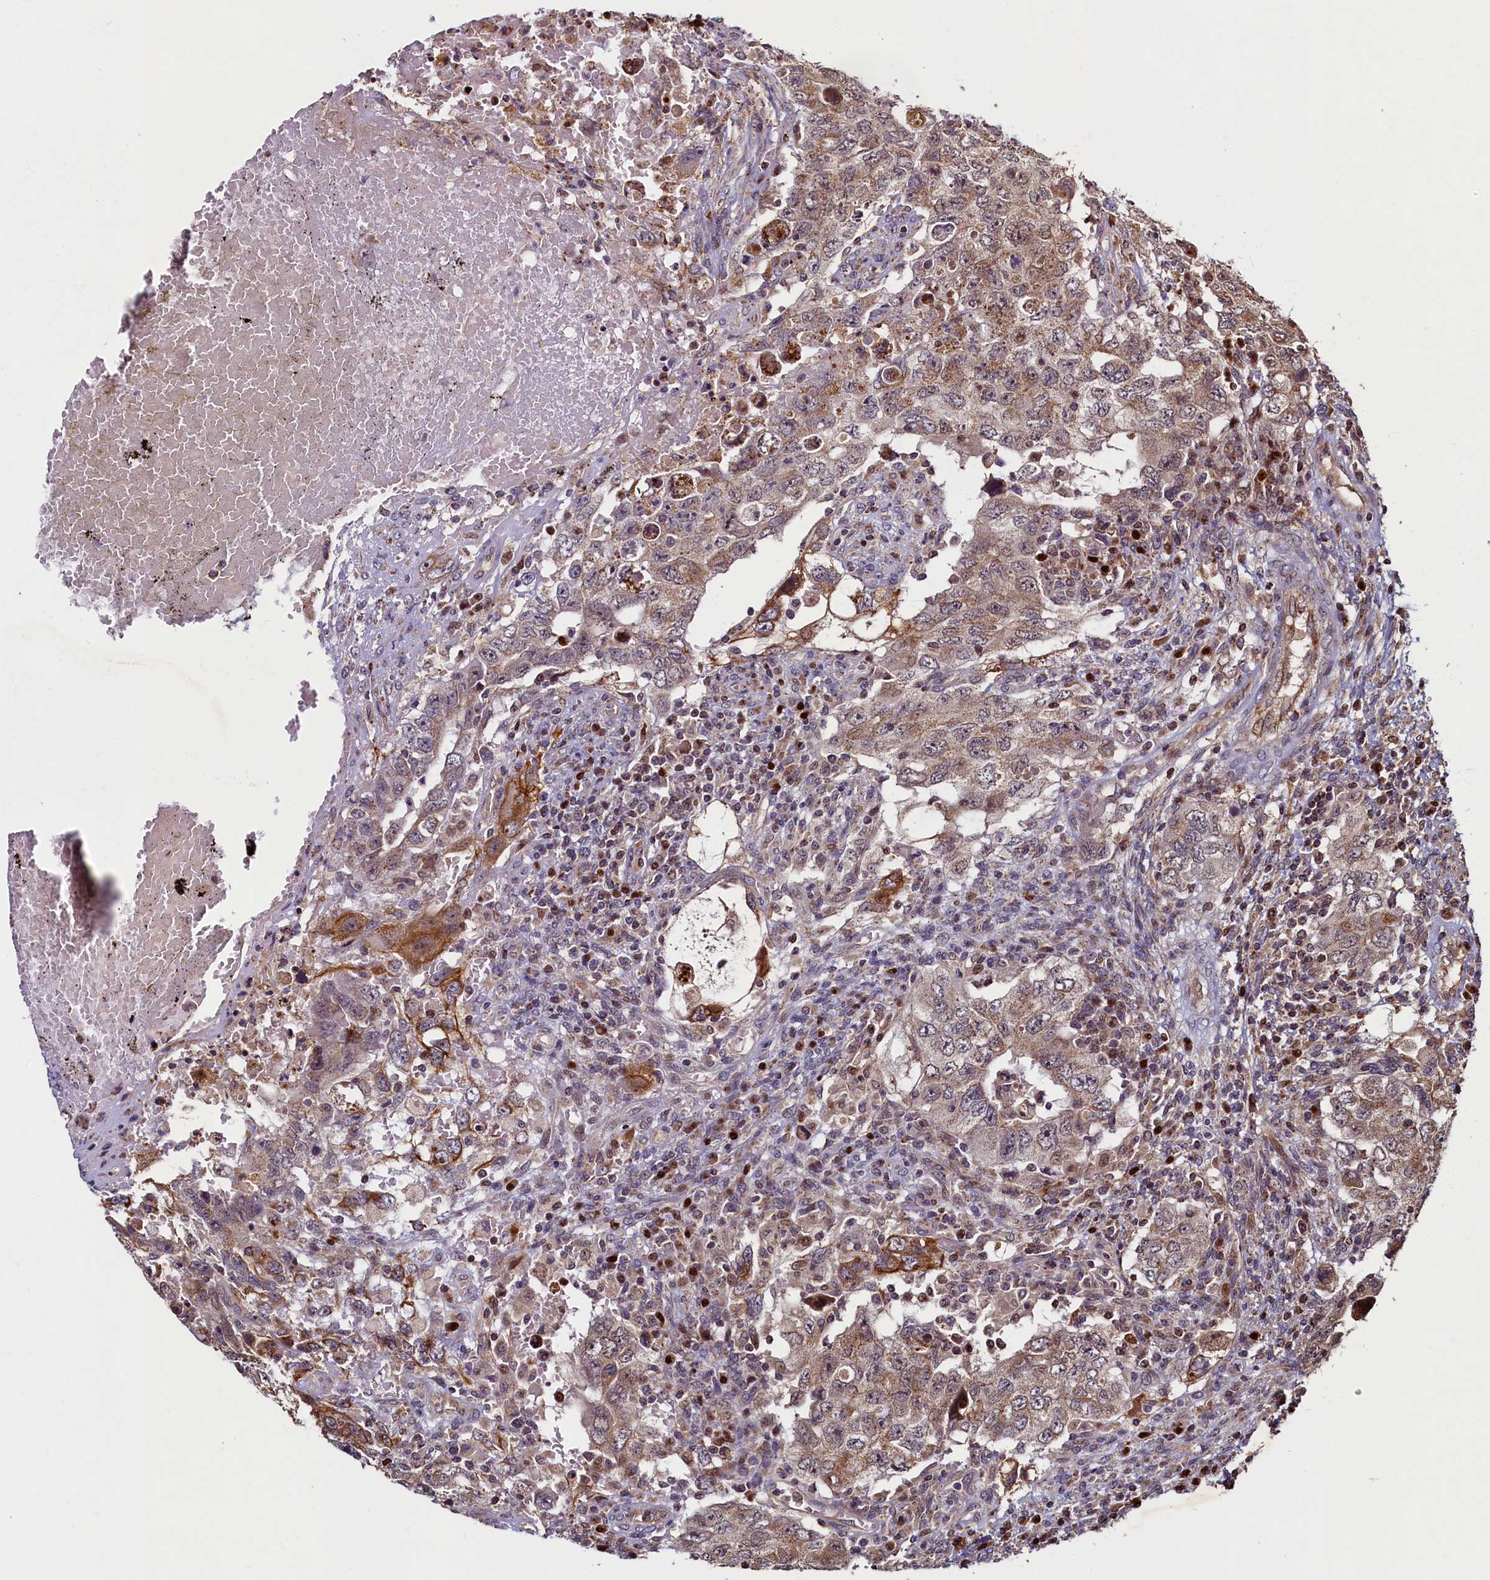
{"staining": {"intensity": "moderate", "quantity": "25%-75%", "location": "cytoplasmic/membranous"}, "tissue": "testis cancer", "cell_type": "Tumor cells", "image_type": "cancer", "snomed": [{"axis": "morphology", "description": "Carcinoma, Embryonal, NOS"}, {"axis": "topography", "description": "Testis"}], "caption": "Tumor cells reveal medium levels of moderate cytoplasmic/membranous expression in about 25%-75% of cells in testis embryonal carcinoma. (Stains: DAB (3,3'-diaminobenzidine) in brown, nuclei in blue, Microscopy: brightfield microscopy at high magnification).", "gene": "NCKAP5L", "patient": {"sex": "male", "age": 26}}